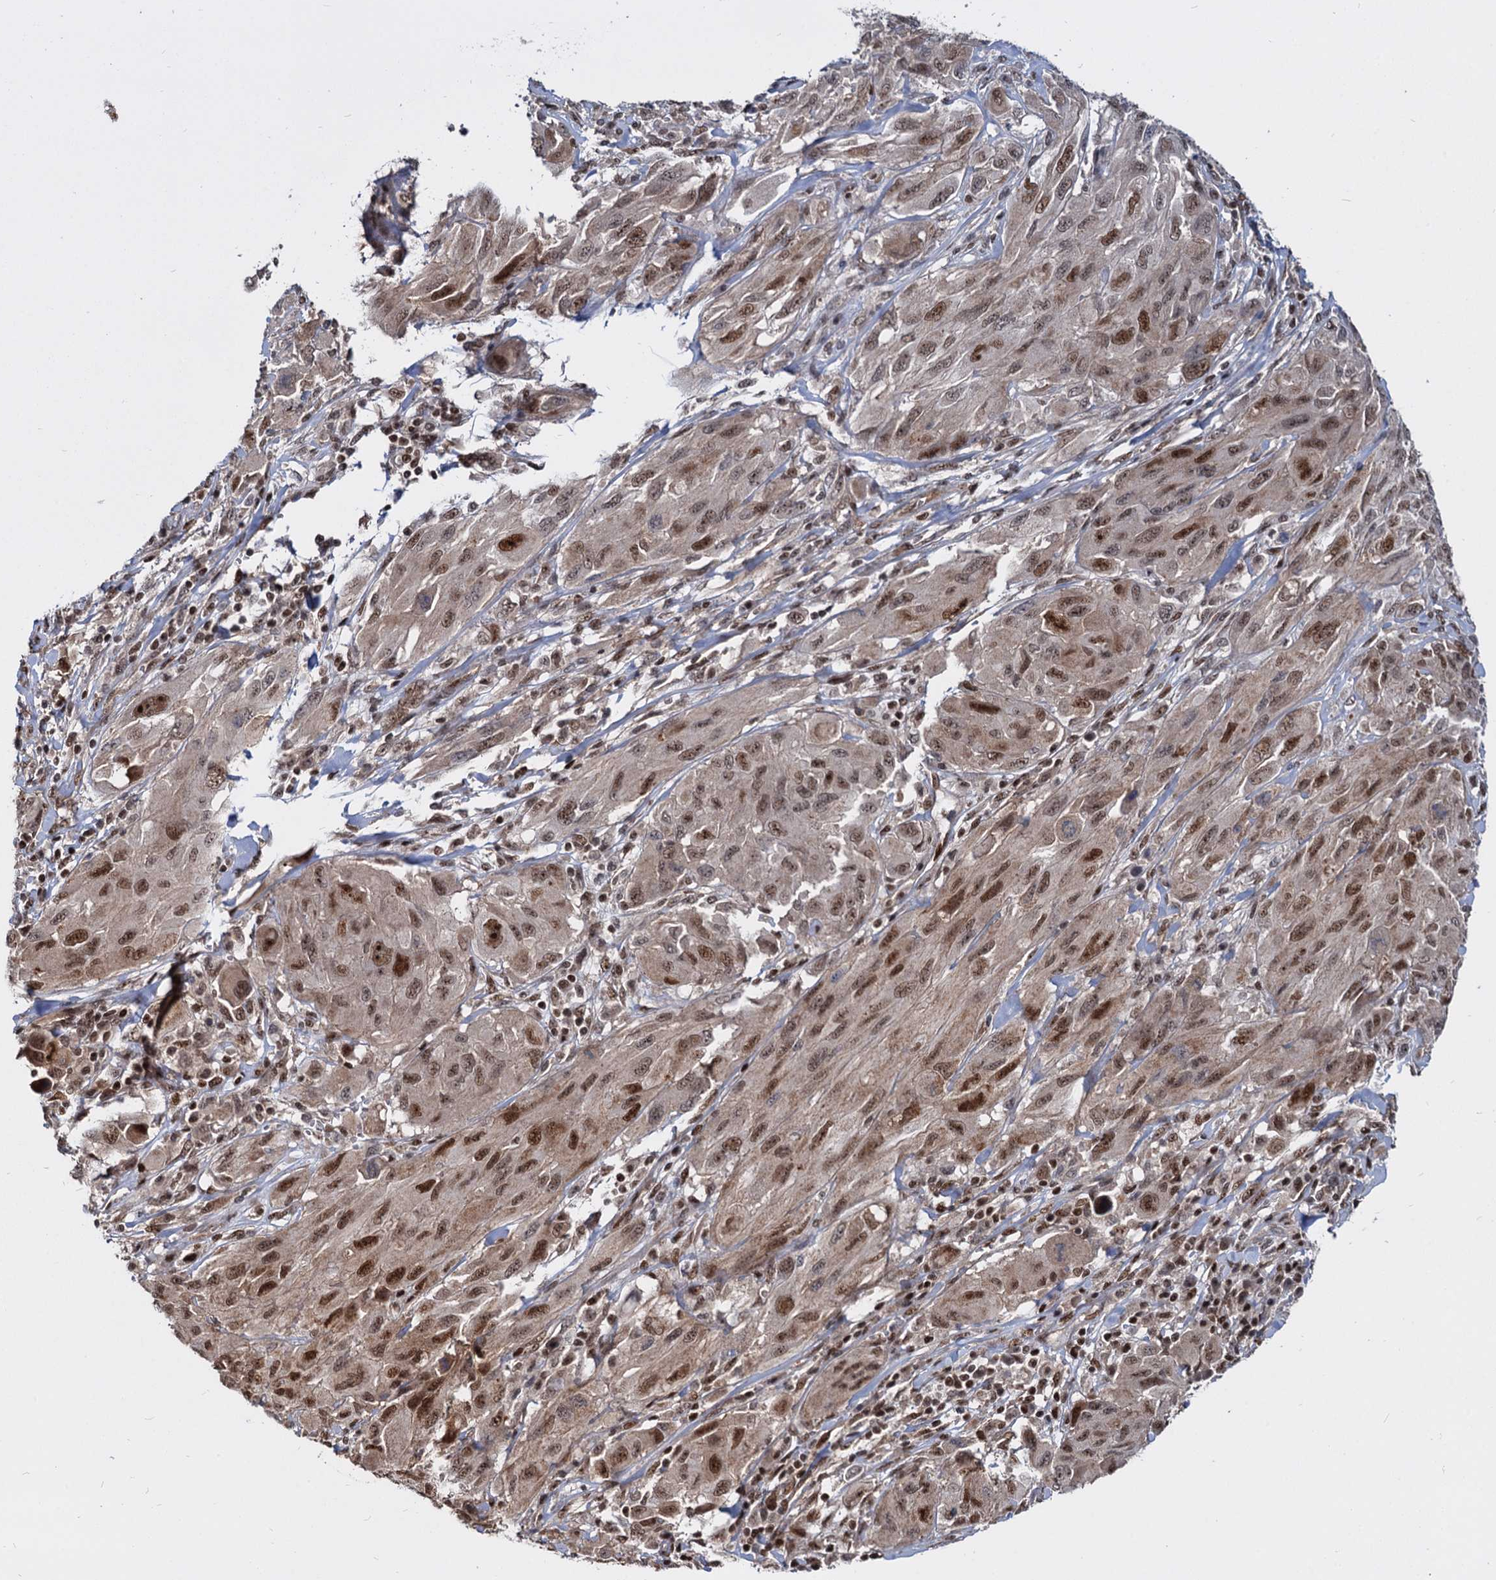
{"staining": {"intensity": "moderate", "quantity": ">75%", "location": "cytoplasmic/membranous,nuclear"}, "tissue": "melanoma", "cell_type": "Tumor cells", "image_type": "cancer", "snomed": [{"axis": "morphology", "description": "Malignant melanoma, NOS"}, {"axis": "topography", "description": "Skin"}], "caption": "Immunohistochemical staining of human melanoma demonstrates moderate cytoplasmic/membranous and nuclear protein expression in approximately >75% of tumor cells.", "gene": "UBLCP1", "patient": {"sex": "female", "age": 91}}